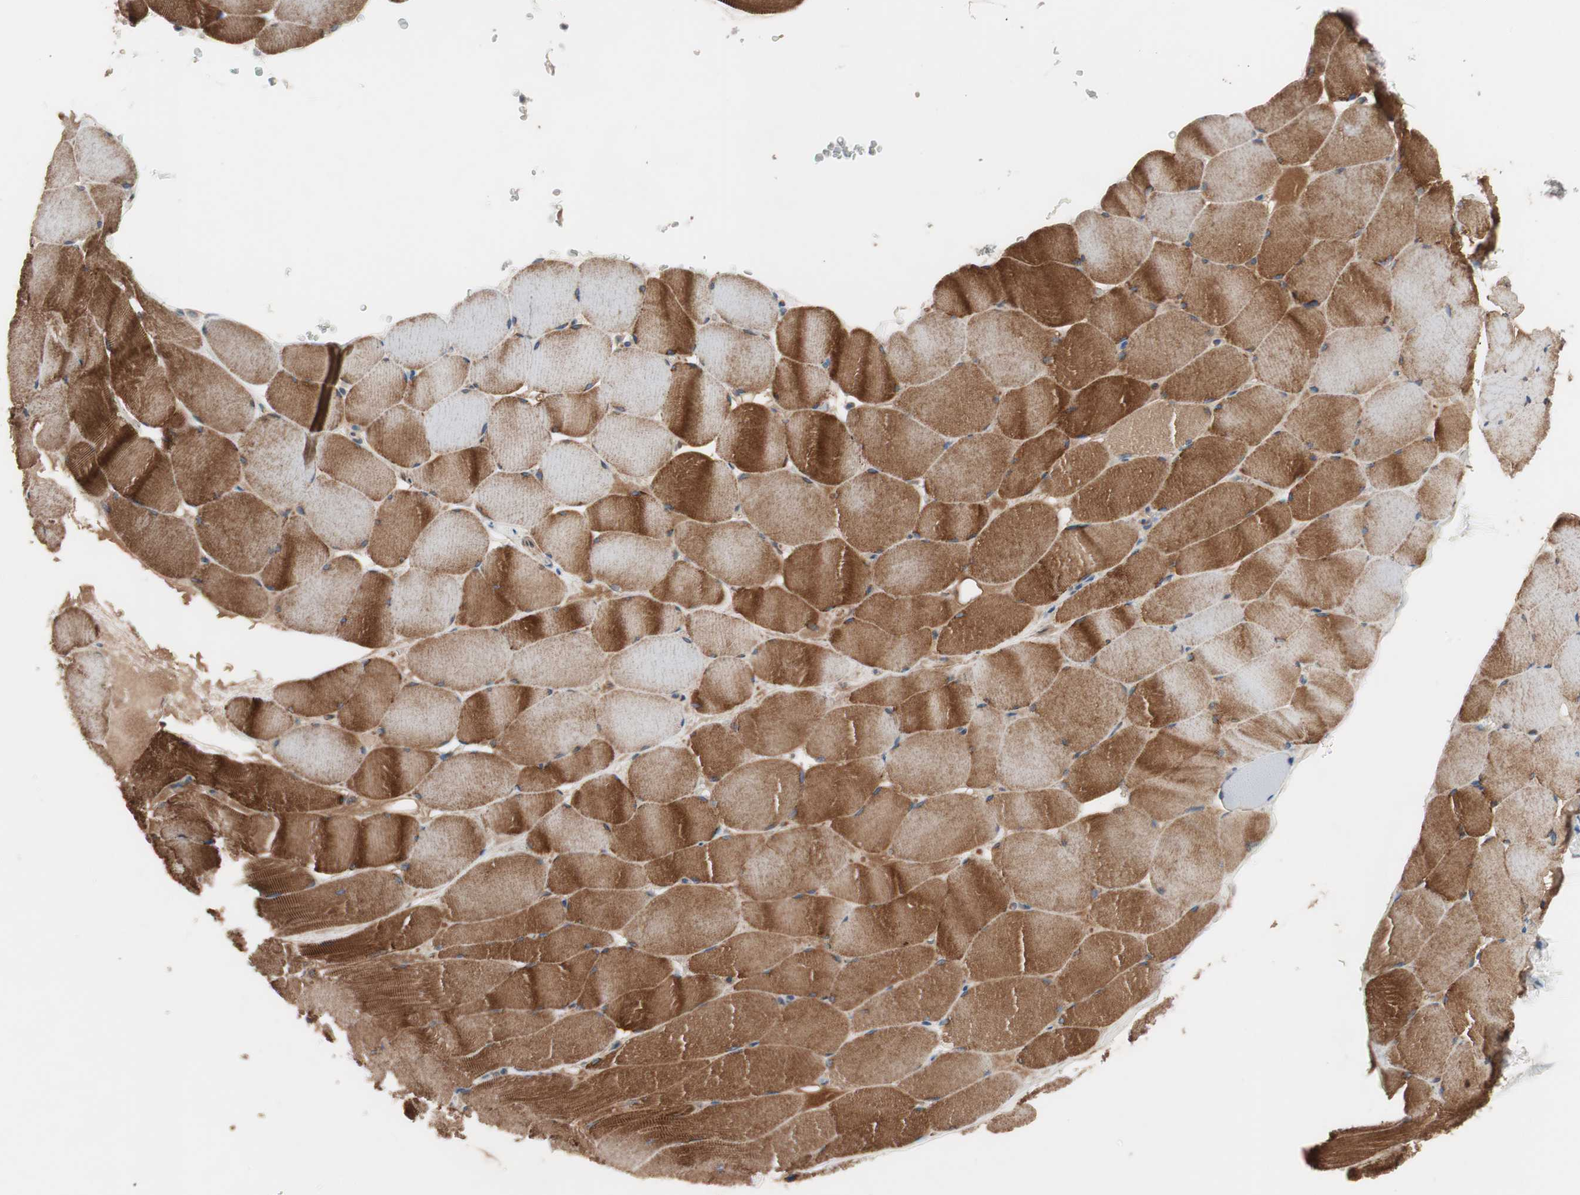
{"staining": {"intensity": "strong", "quantity": ">75%", "location": "cytoplasmic/membranous"}, "tissue": "skeletal muscle", "cell_type": "Myocytes", "image_type": "normal", "snomed": [{"axis": "morphology", "description": "Normal tissue, NOS"}, {"axis": "topography", "description": "Skeletal muscle"}], "caption": "This histopathology image demonstrates unremarkable skeletal muscle stained with immunohistochemistry (IHC) to label a protein in brown. The cytoplasmic/membranous of myocytes show strong positivity for the protein. Nuclei are counter-stained blue.", "gene": "HMBS", "patient": {"sex": "male", "age": 62}}